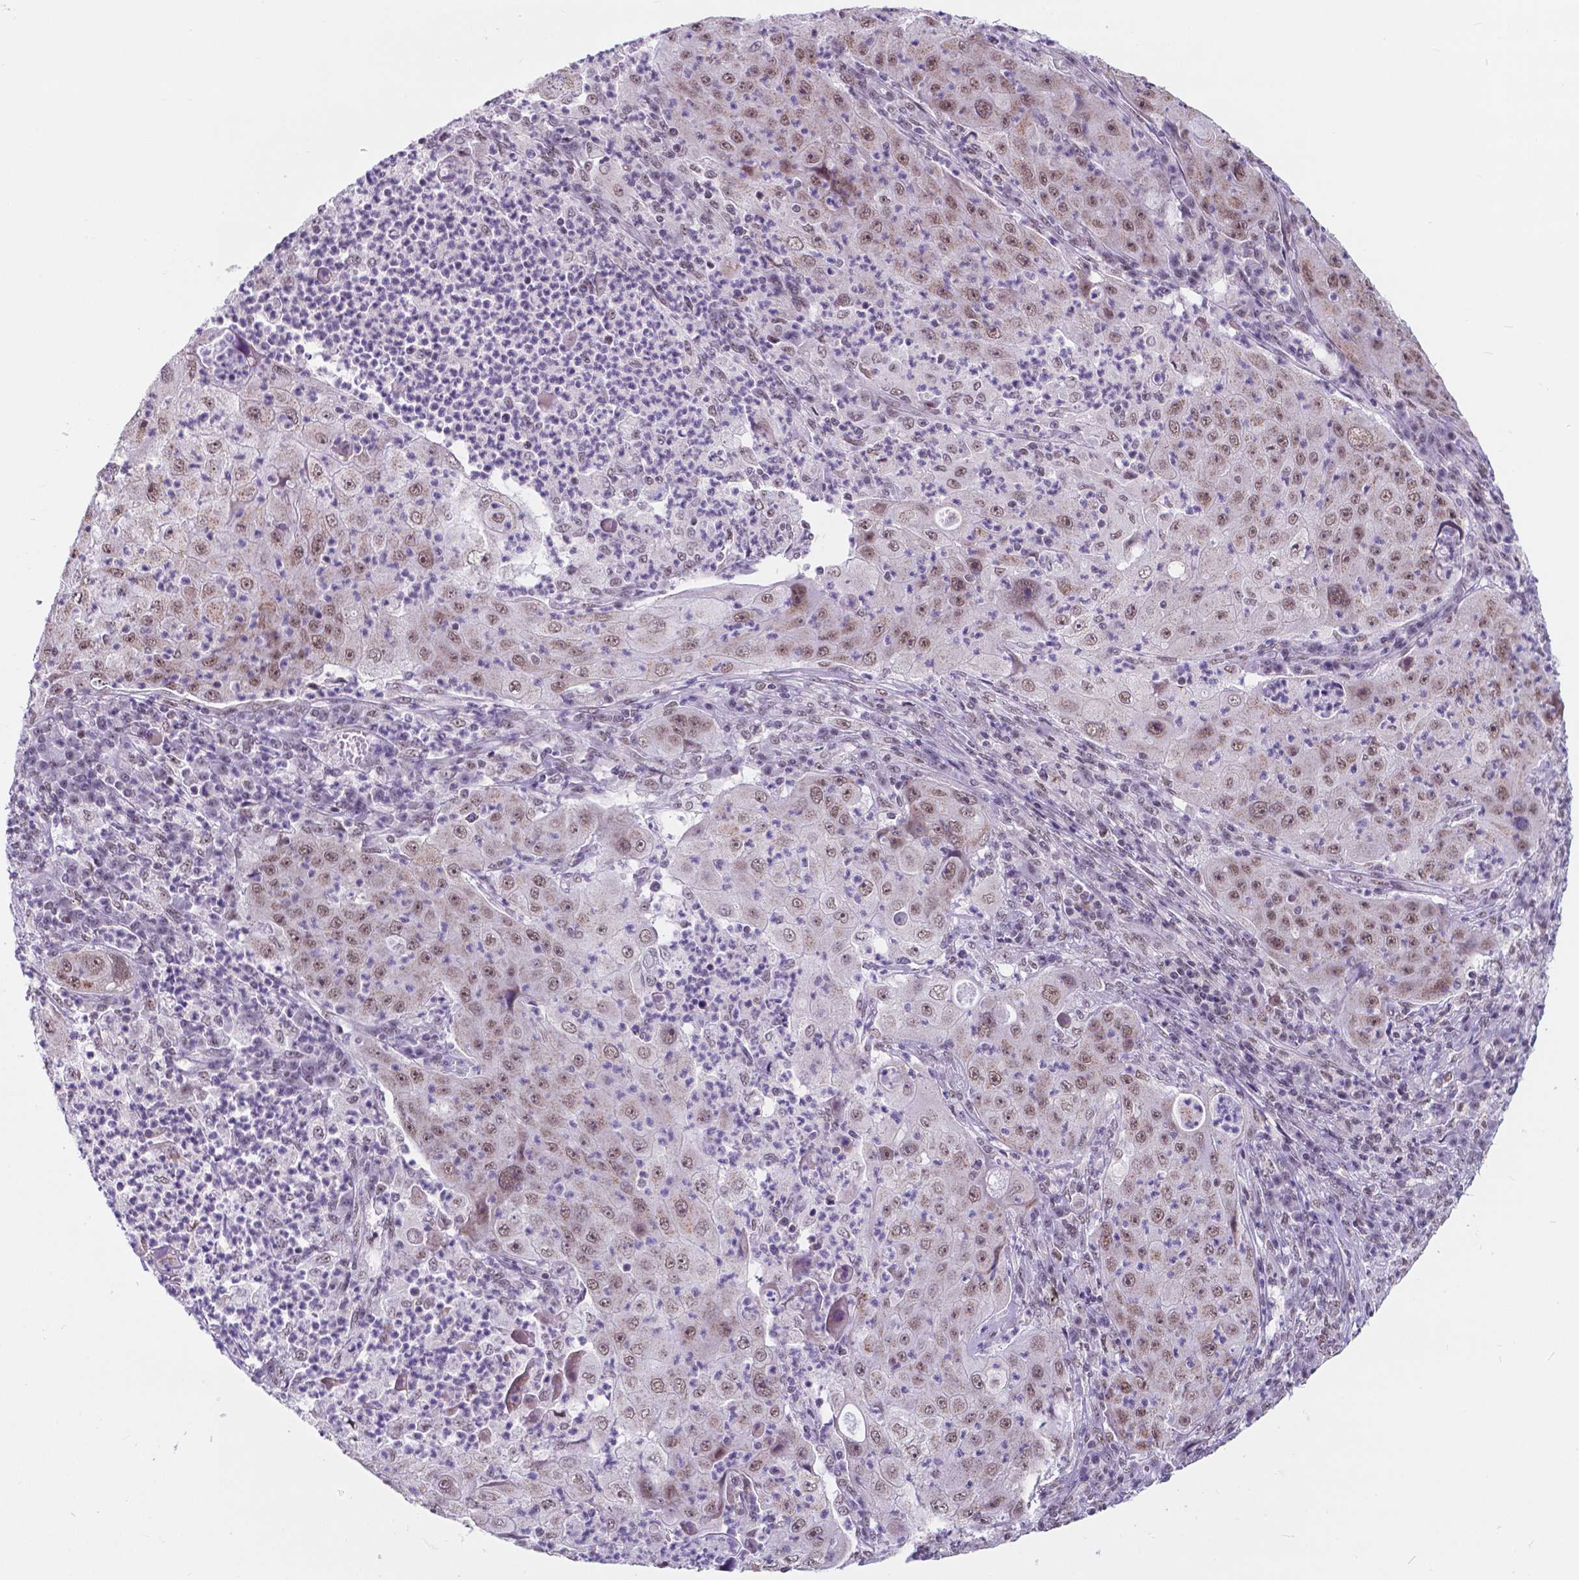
{"staining": {"intensity": "moderate", "quantity": "25%-75%", "location": "nuclear"}, "tissue": "lung cancer", "cell_type": "Tumor cells", "image_type": "cancer", "snomed": [{"axis": "morphology", "description": "Squamous cell carcinoma, NOS"}, {"axis": "topography", "description": "Lung"}], "caption": "This is a photomicrograph of immunohistochemistry (IHC) staining of lung squamous cell carcinoma, which shows moderate expression in the nuclear of tumor cells.", "gene": "BCAS2", "patient": {"sex": "female", "age": 59}}